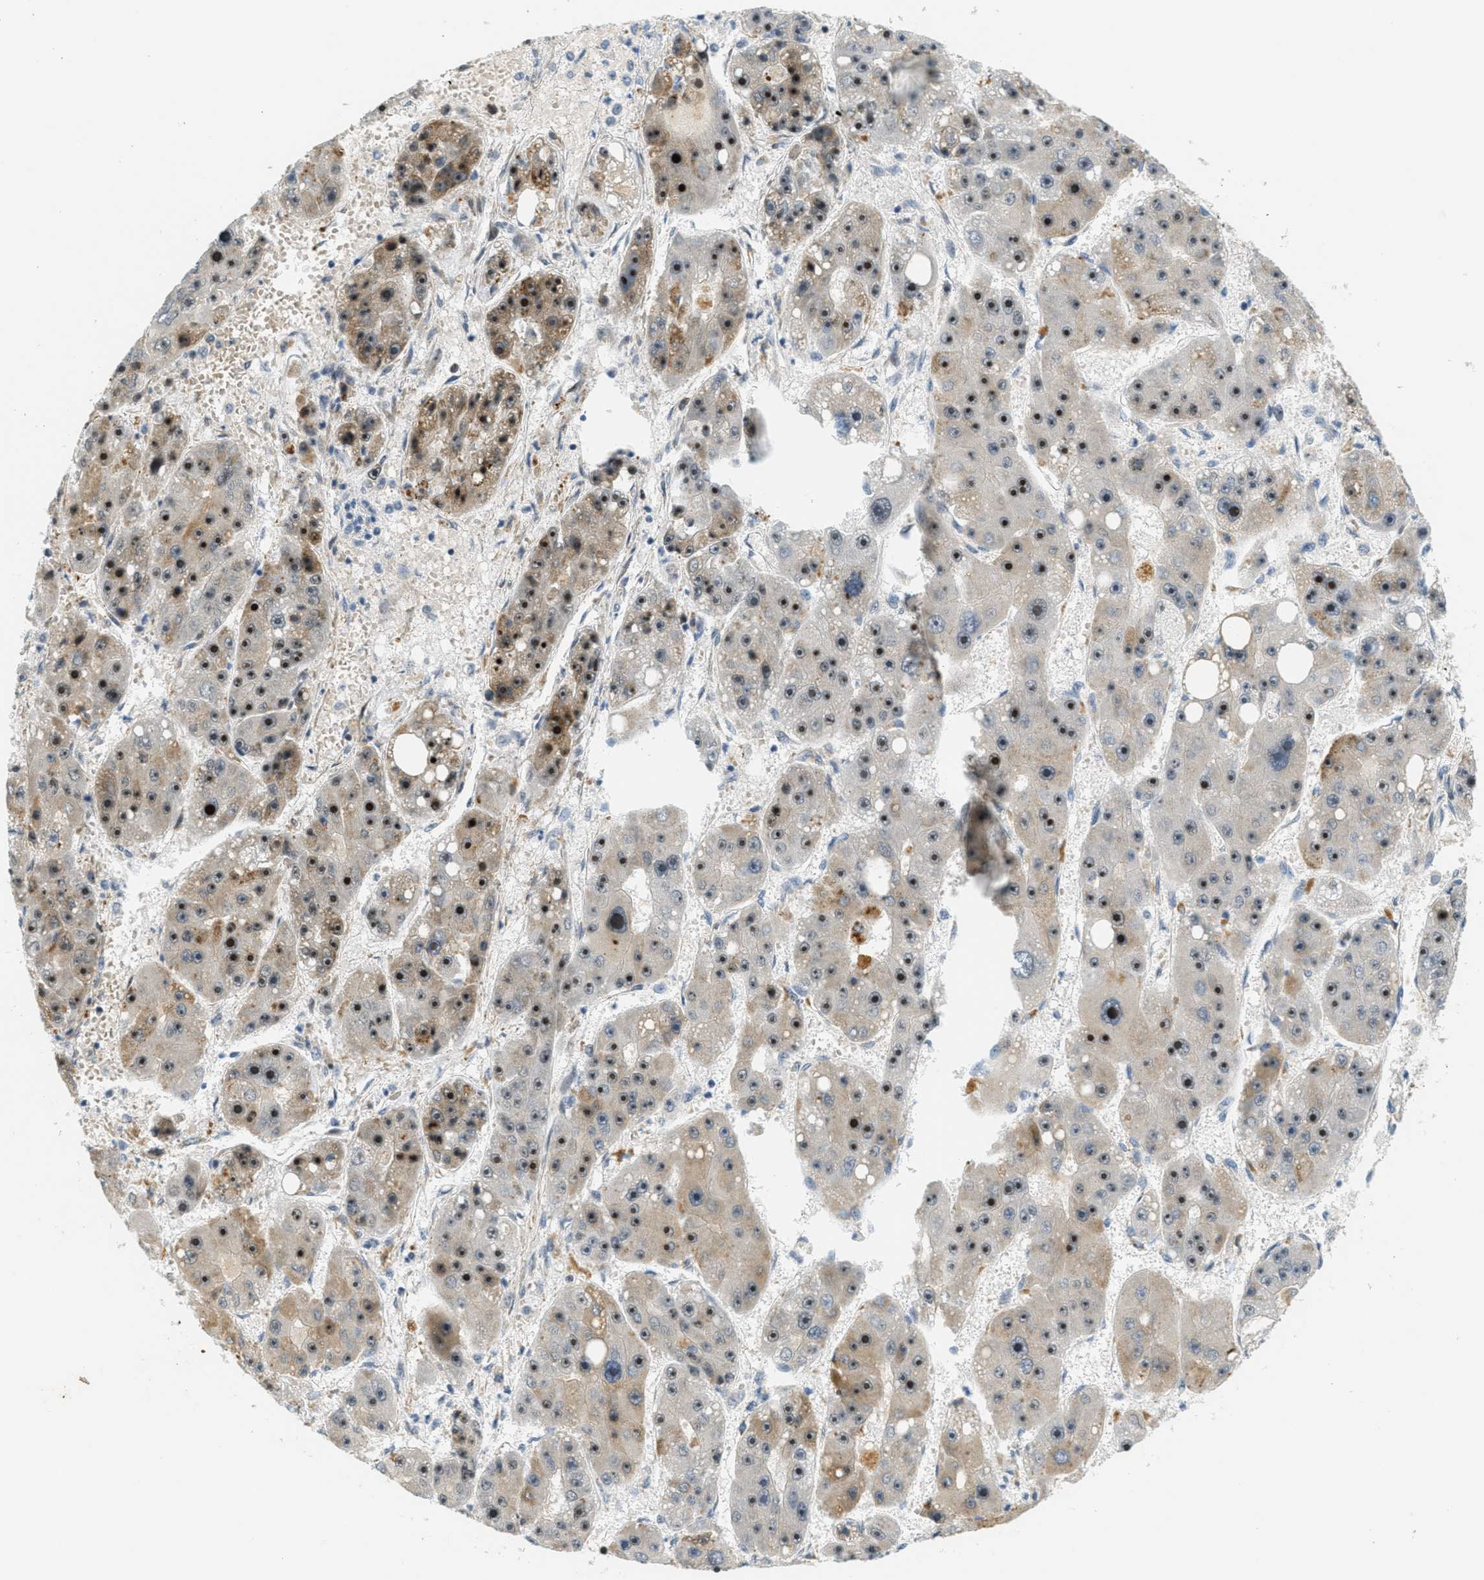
{"staining": {"intensity": "strong", "quantity": "25%-75%", "location": "nuclear"}, "tissue": "liver cancer", "cell_type": "Tumor cells", "image_type": "cancer", "snomed": [{"axis": "morphology", "description": "Carcinoma, Hepatocellular, NOS"}, {"axis": "topography", "description": "Liver"}], "caption": "Liver cancer (hepatocellular carcinoma) tissue shows strong nuclear staining in about 25%-75% of tumor cells The staining was performed using DAB (3,3'-diaminobenzidine), with brown indicating positive protein expression. Nuclei are stained blue with hematoxylin.", "gene": "DDX47", "patient": {"sex": "female", "age": 61}}